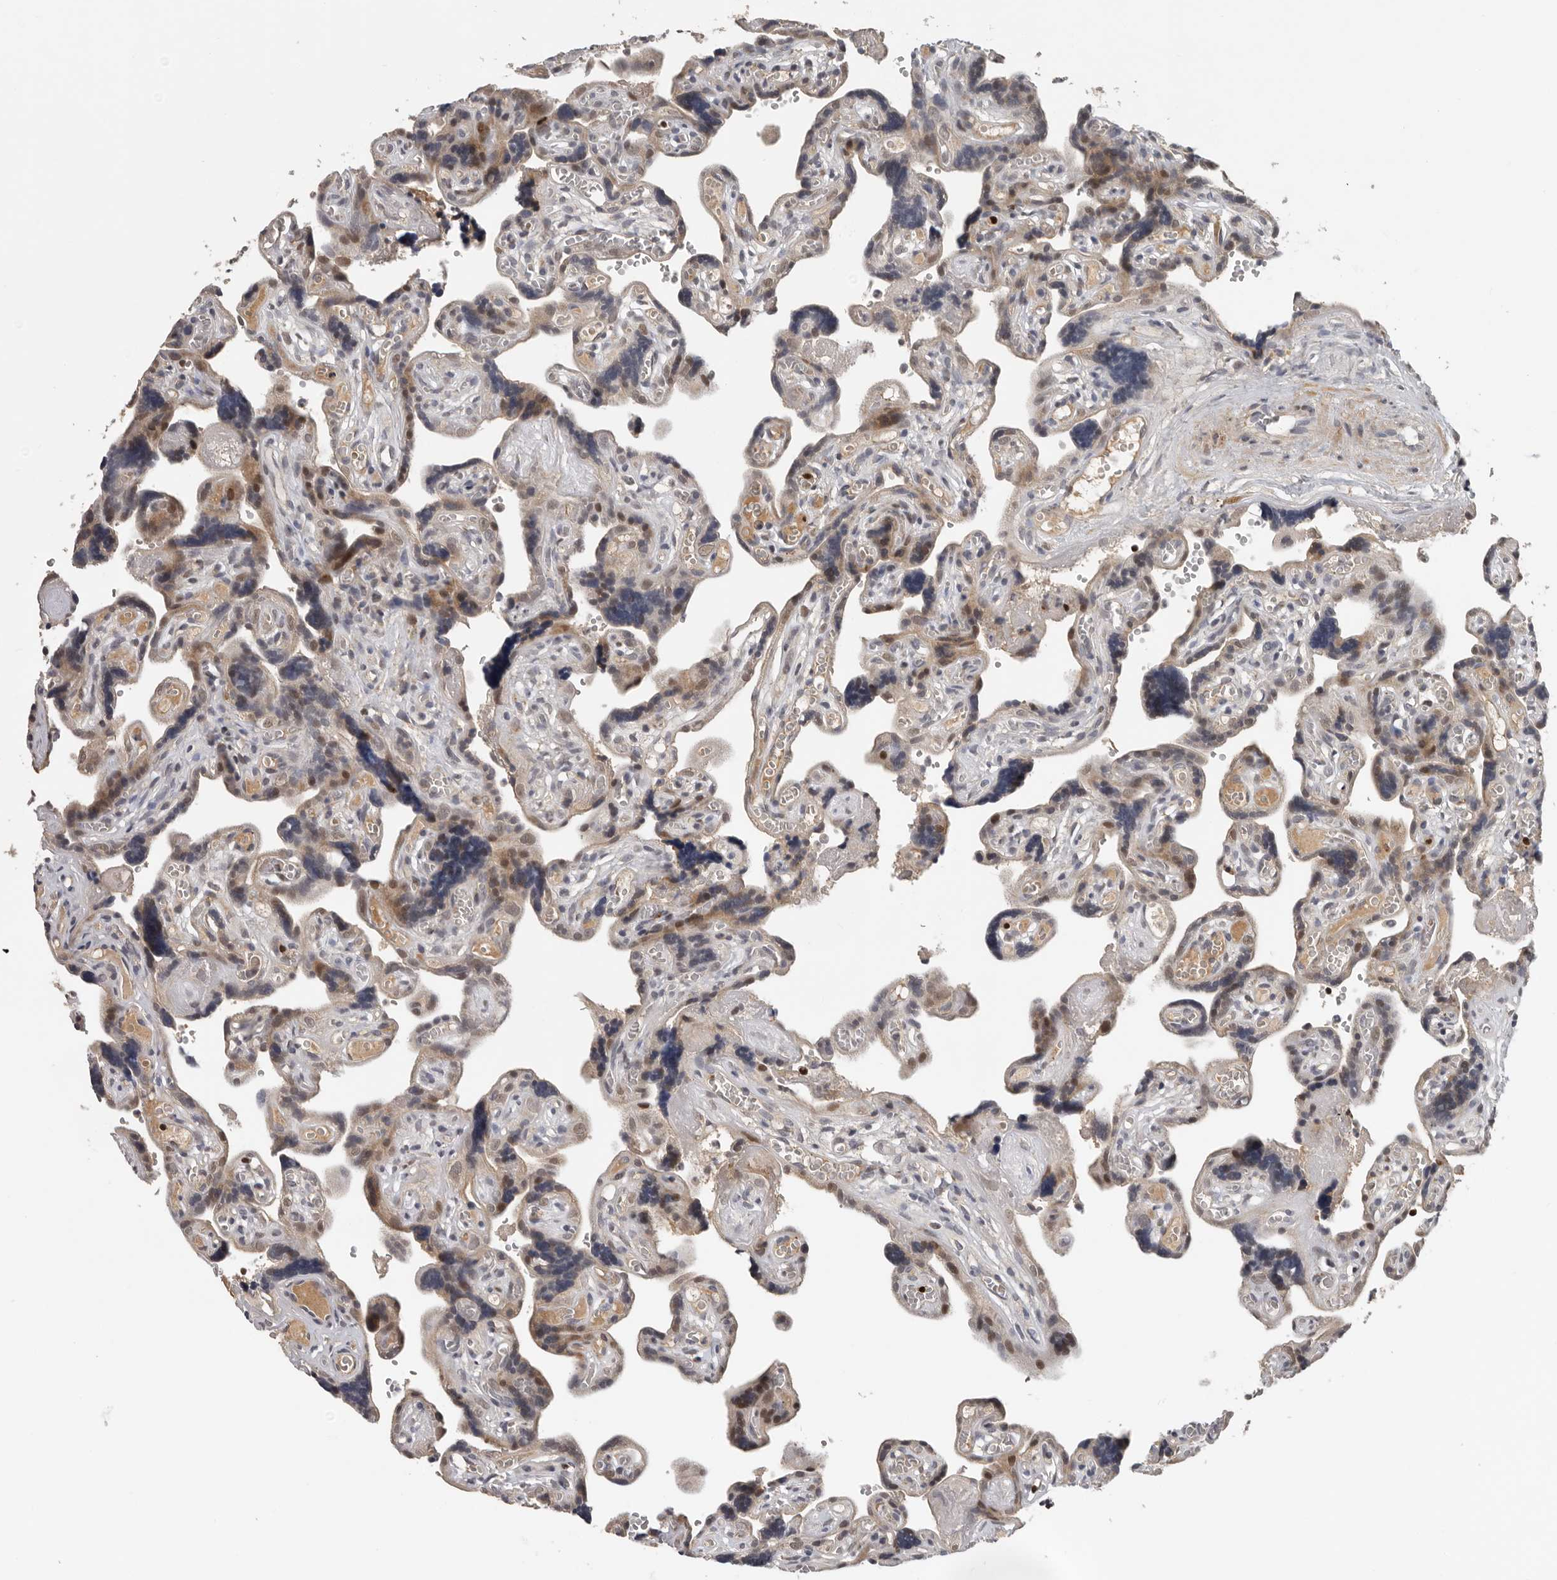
{"staining": {"intensity": "strong", "quantity": "<25%", "location": "cytoplasmic/membranous,nuclear"}, "tissue": "placenta", "cell_type": "Trophoblastic cells", "image_type": "normal", "snomed": [{"axis": "morphology", "description": "Normal tissue, NOS"}, {"axis": "topography", "description": "Placenta"}], "caption": "Placenta stained with IHC displays strong cytoplasmic/membranous,nuclear positivity in about <25% of trophoblastic cells.", "gene": "HENMT1", "patient": {"sex": "female", "age": 30}}